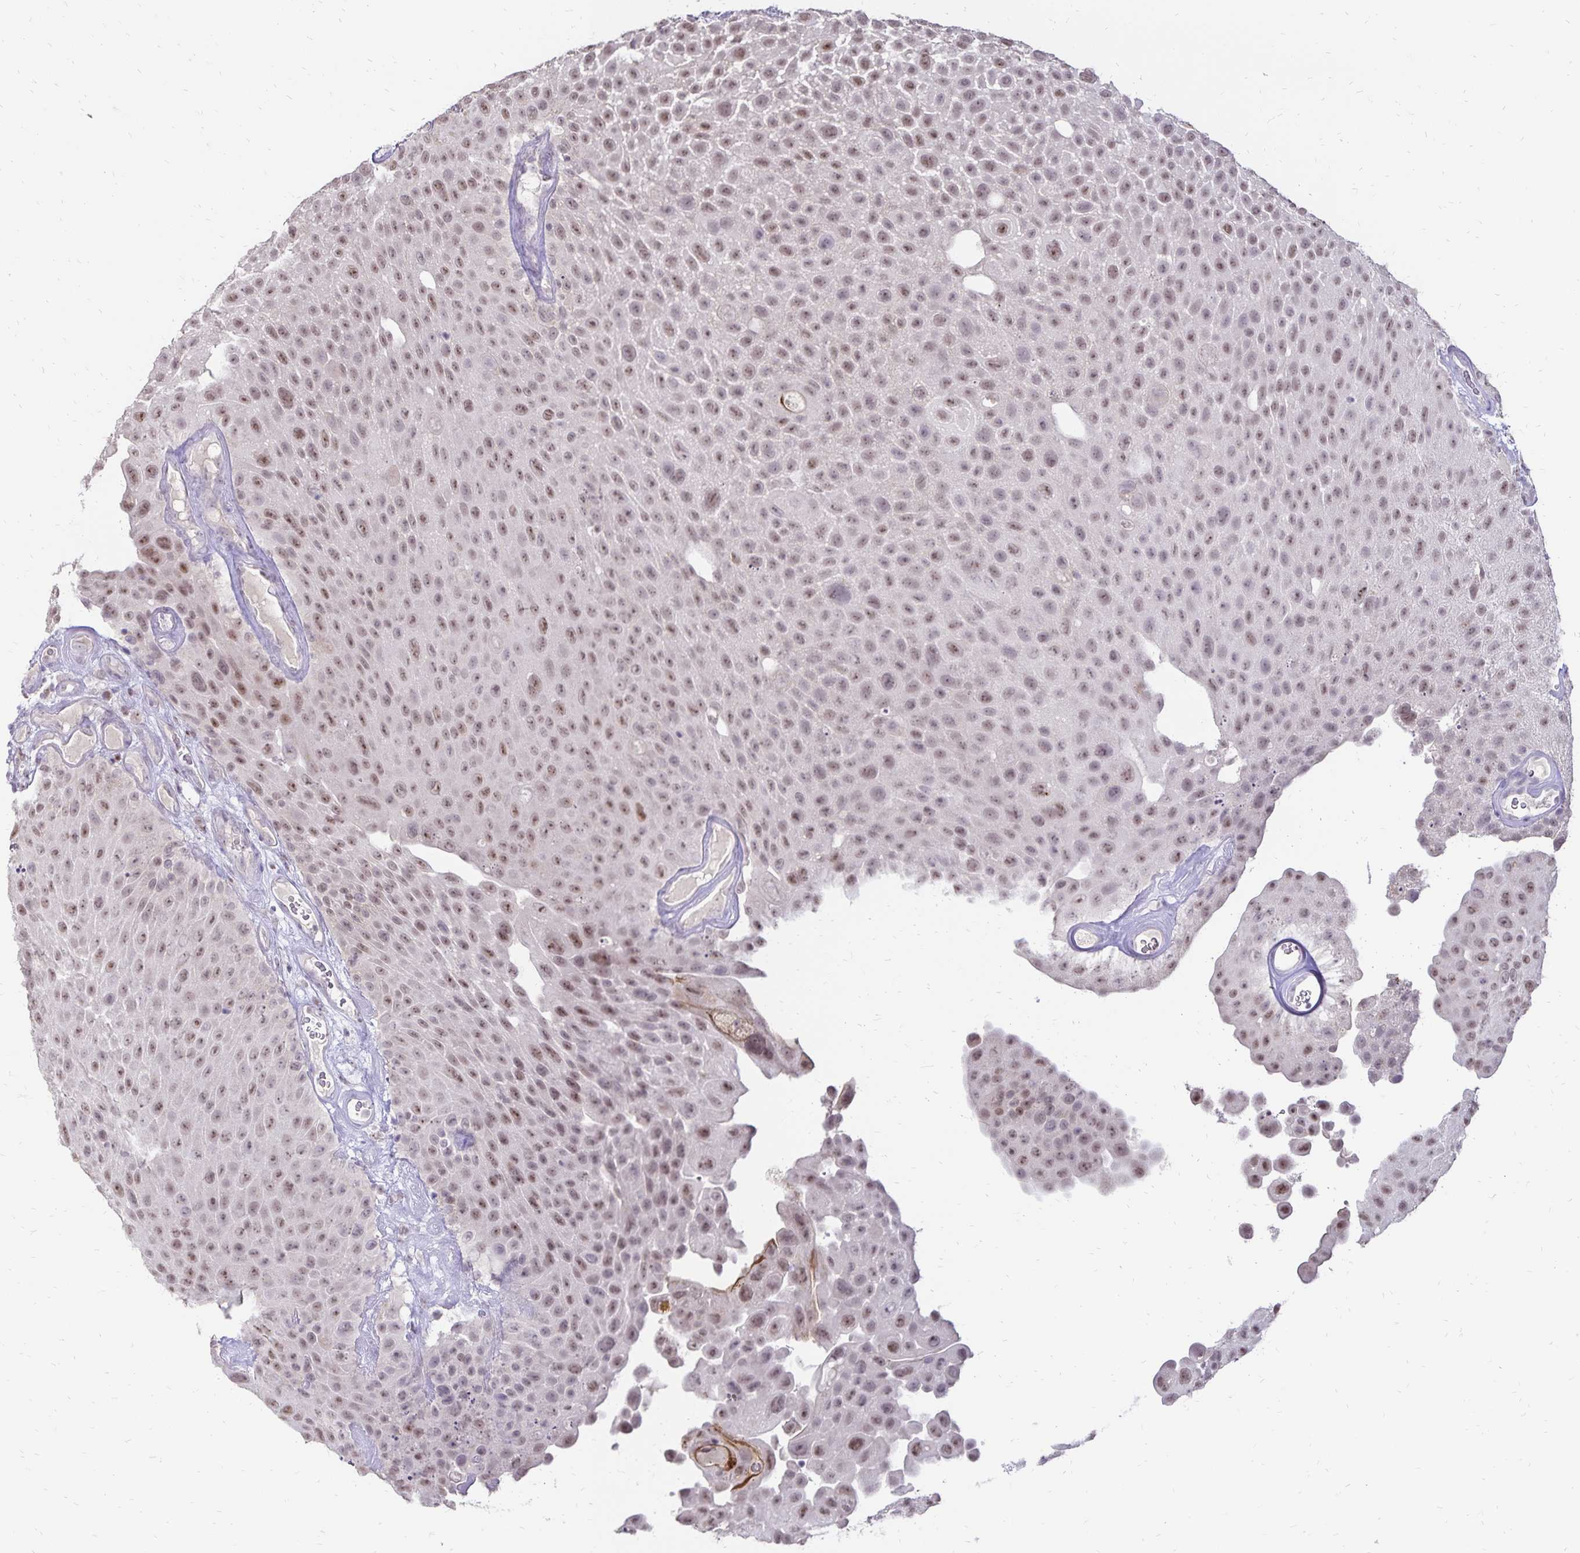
{"staining": {"intensity": "moderate", "quantity": ">75%", "location": "nuclear"}, "tissue": "urothelial cancer", "cell_type": "Tumor cells", "image_type": "cancer", "snomed": [{"axis": "morphology", "description": "Urothelial carcinoma, Low grade"}, {"axis": "topography", "description": "Urinary bladder"}], "caption": "Protein analysis of urothelial cancer tissue shows moderate nuclear staining in approximately >75% of tumor cells.", "gene": "POLB", "patient": {"sex": "male", "age": 72}}